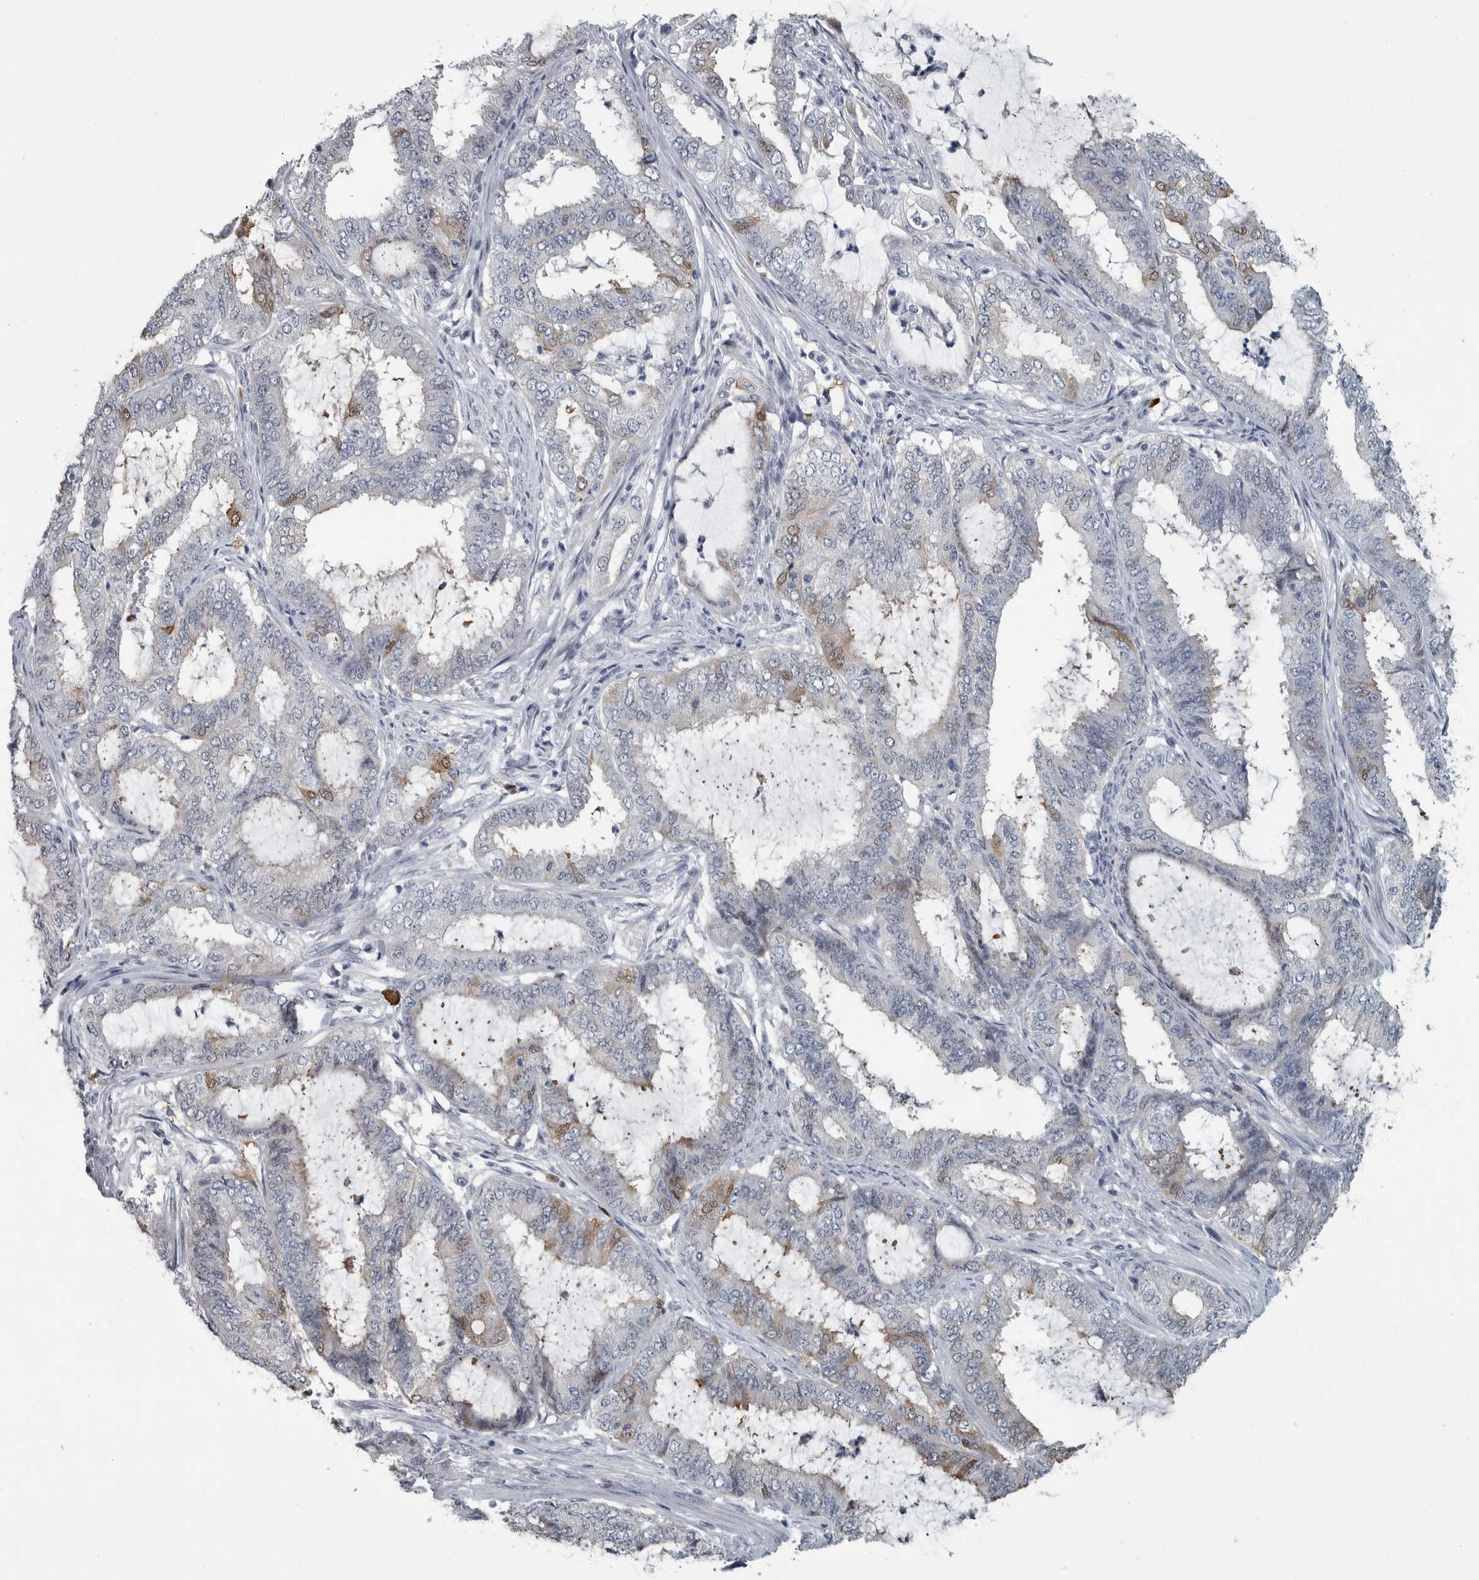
{"staining": {"intensity": "weak", "quantity": "<25%", "location": "cytoplasmic/membranous,nuclear"}, "tissue": "endometrial cancer", "cell_type": "Tumor cells", "image_type": "cancer", "snomed": [{"axis": "morphology", "description": "Adenocarcinoma, NOS"}, {"axis": "topography", "description": "Endometrium"}], "caption": "Human endometrial adenocarcinoma stained for a protein using immunohistochemistry (IHC) demonstrates no expression in tumor cells.", "gene": "CAVIN4", "patient": {"sex": "female", "age": 51}}